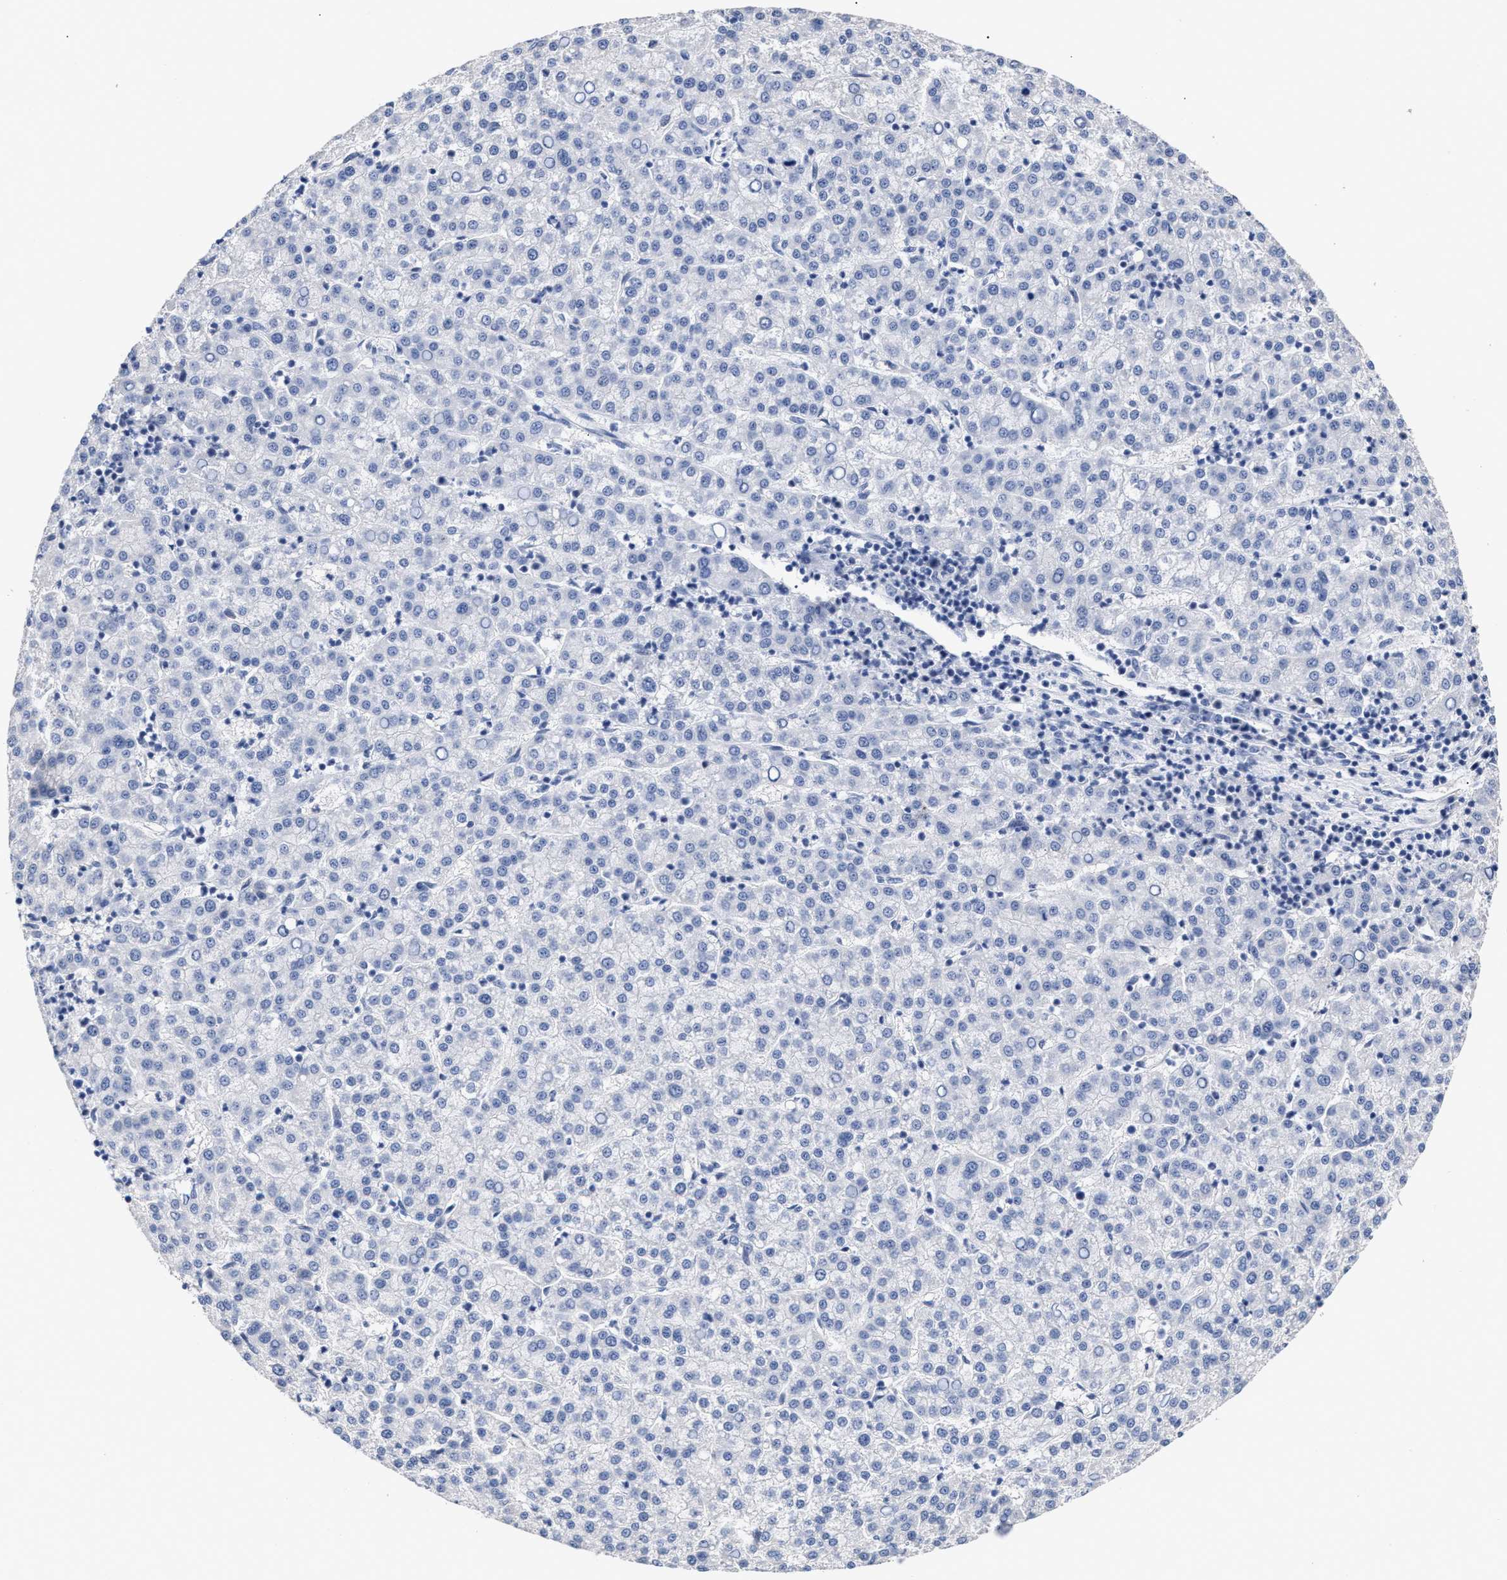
{"staining": {"intensity": "negative", "quantity": "none", "location": "none"}, "tissue": "liver cancer", "cell_type": "Tumor cells", "image_type": "cancer", "snomed": [{"axis": "morphology", "description": "Carcinoma, Hepatocellular, NOS"}, {"axis": "topography", "description": "Liver"}], "caption": "Hepatocellular carcinoma (liver) was stained to show a protein in brown. There is no significant positivity in tumor cells.", "gene": "AHNAK2", "patient": {"sex": "female", "age": 58}}